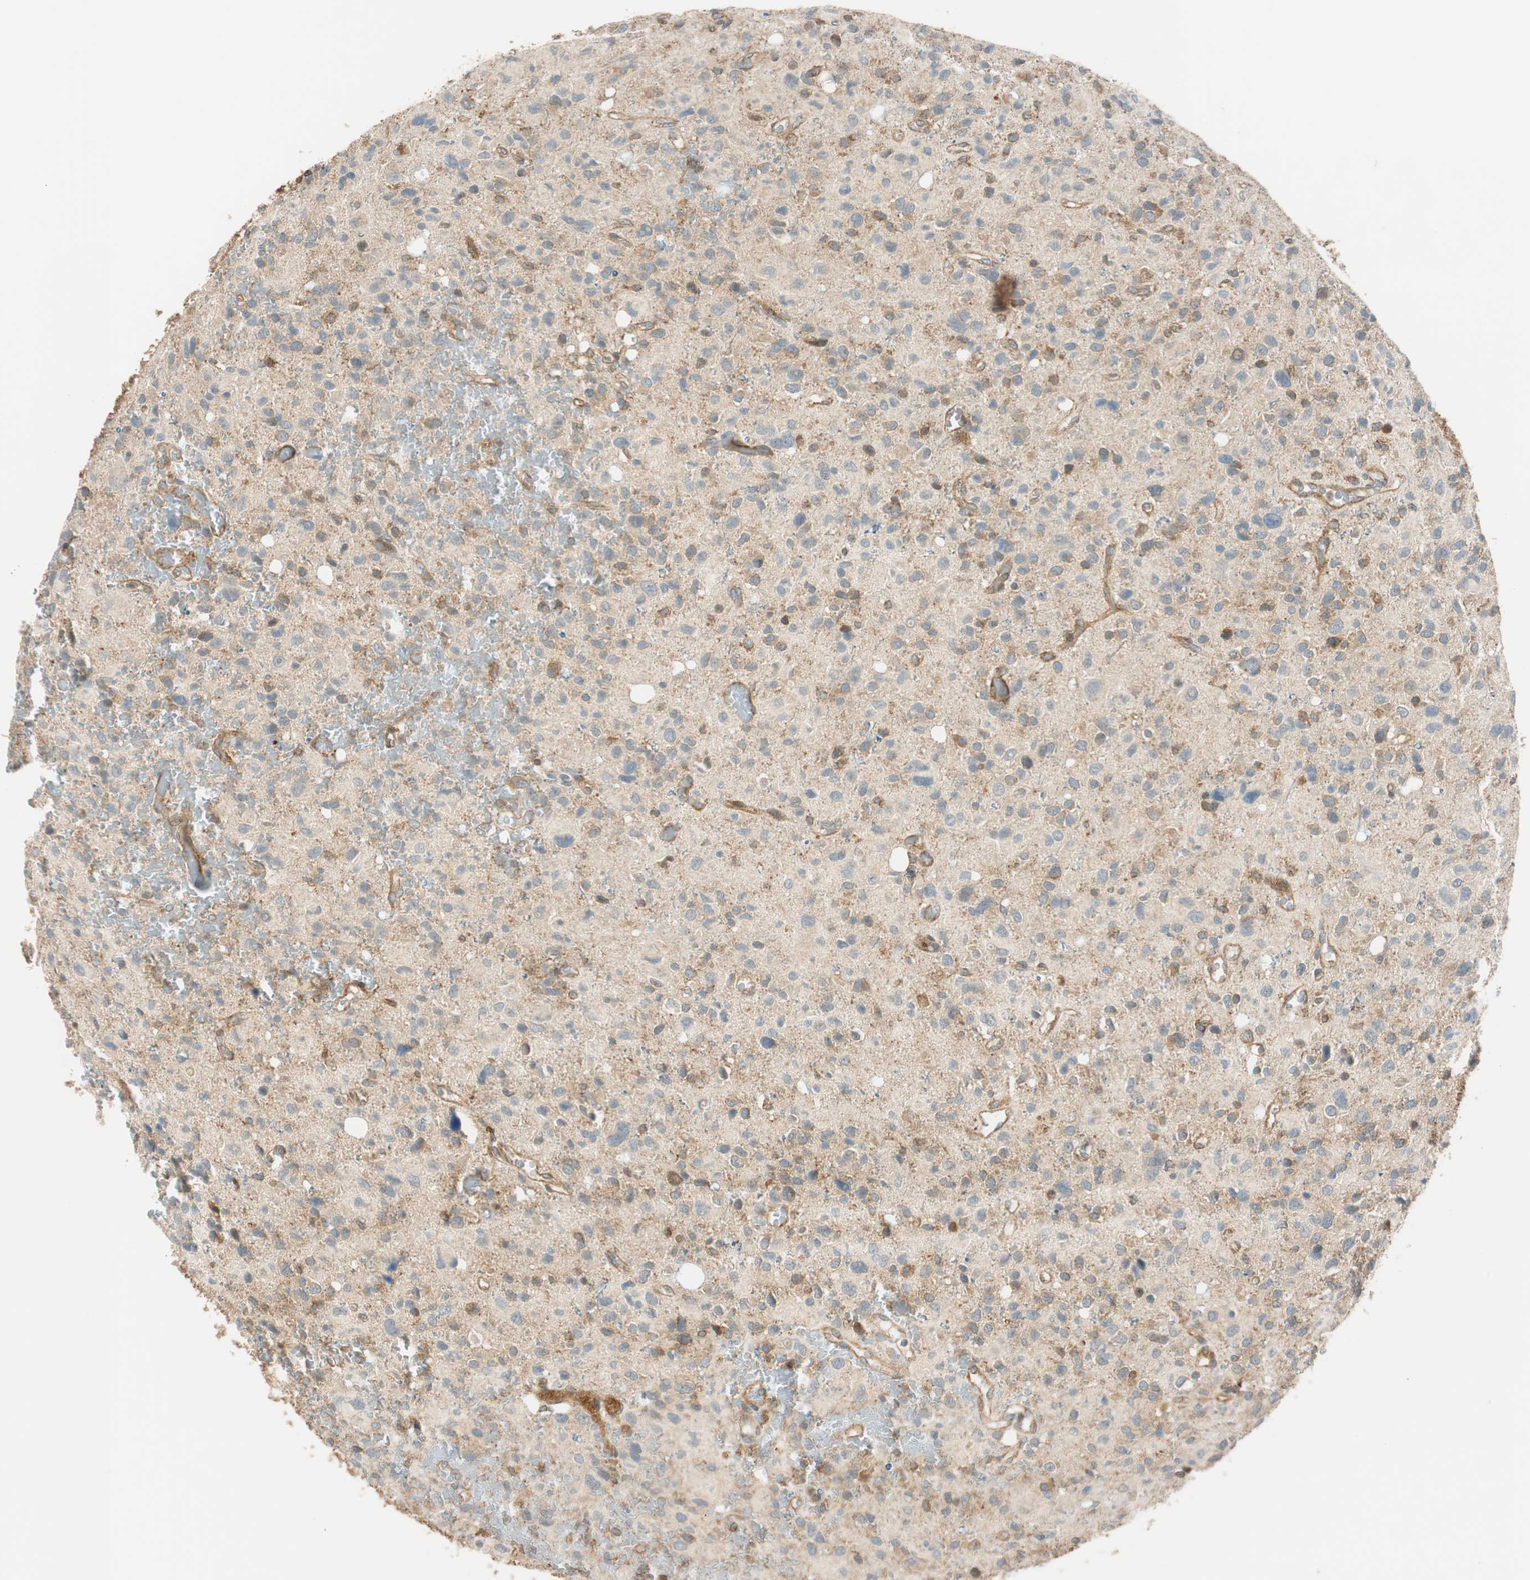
{"staining": {"intensity": "moderate", "quantity": "<25%", "location": "cytoplasmic/membranous"}, "tissue": "glioma", "cell_type": "Tumor cells", "image_type": "cancer", "snomed": [{"axis": "morphology", "description": "Glioma, malignant, High grade"}, {"axis": "topography", "description": "Brain"}], "caption": "High-magnification brightfield microscopy of high-grade glioma (malignant) stained with DAB (brown) and counterstained with hematoxylin (blue). tumor cells exhibit moderate cytoplasmic/membranous positivity is identified in about<25% of cells. The staining was performed using DAB (3,3'-diaminobenzidine), with brown indicating positive protein expression. Nuclei are stained blue with hematoxylin.", "gene": "ABI1", "patient": {"sex": "male", "age": 48}}